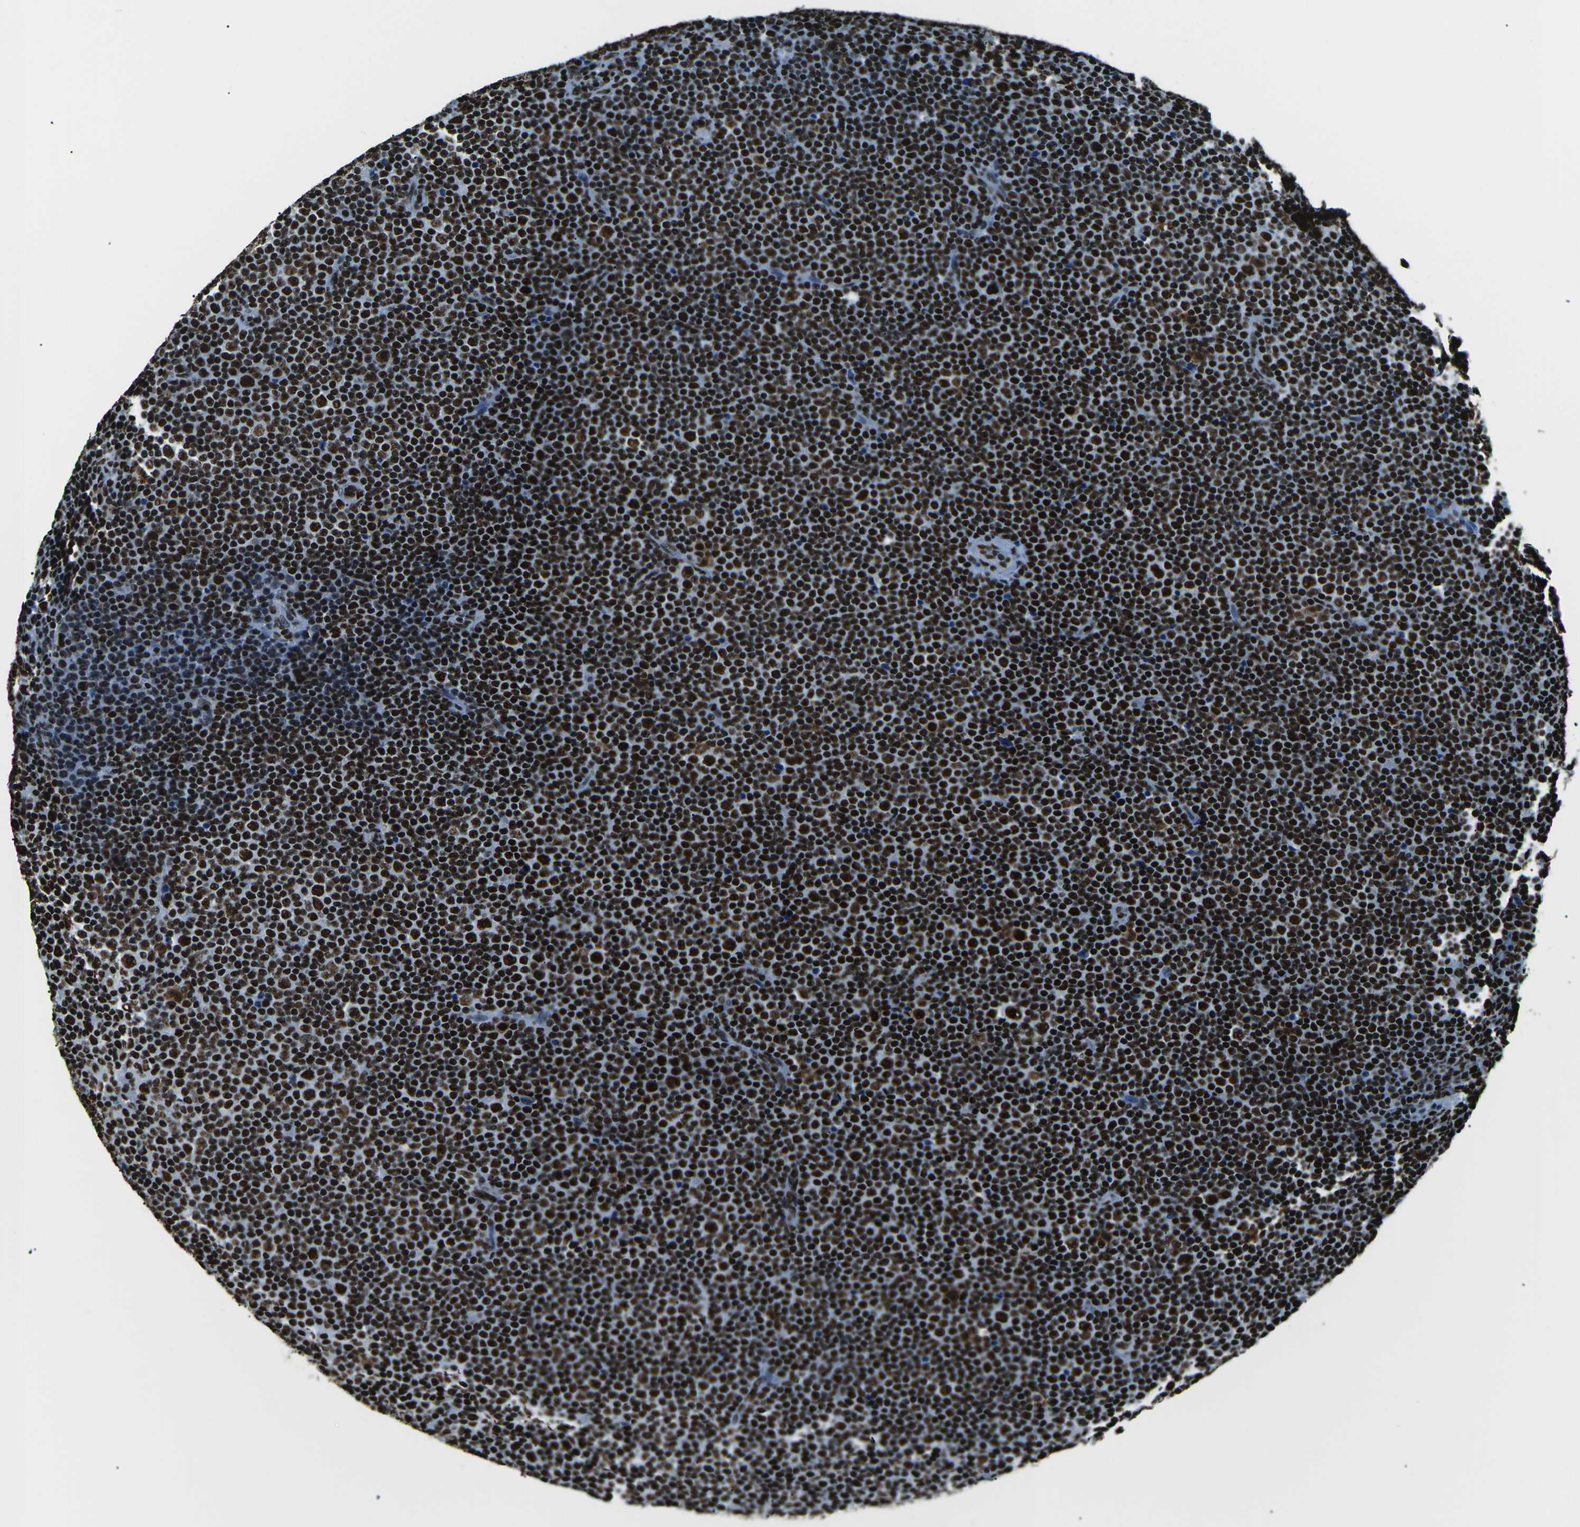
{"staining": {"intensity": "strong", "quantity": ">75%", "location": "nuclear"}, "tissue": "lymphoma", "cell_type": "Tumor cells", "image_type": "cancer", "snomed": [{"axis": "morphology", "description": "Malignant lymphoma, non-Hodgkin's type, Low grade"}, {"axis": "topography", "description": "Lymph node"}], "caption": "There is high levels of strong nuclear staining in tumor cells of lymphoma, as demonstrated by immunohistochemical staining (brown color).", "gene": "HNRNPL", "patient": {"sex": "female", "age": 67}}